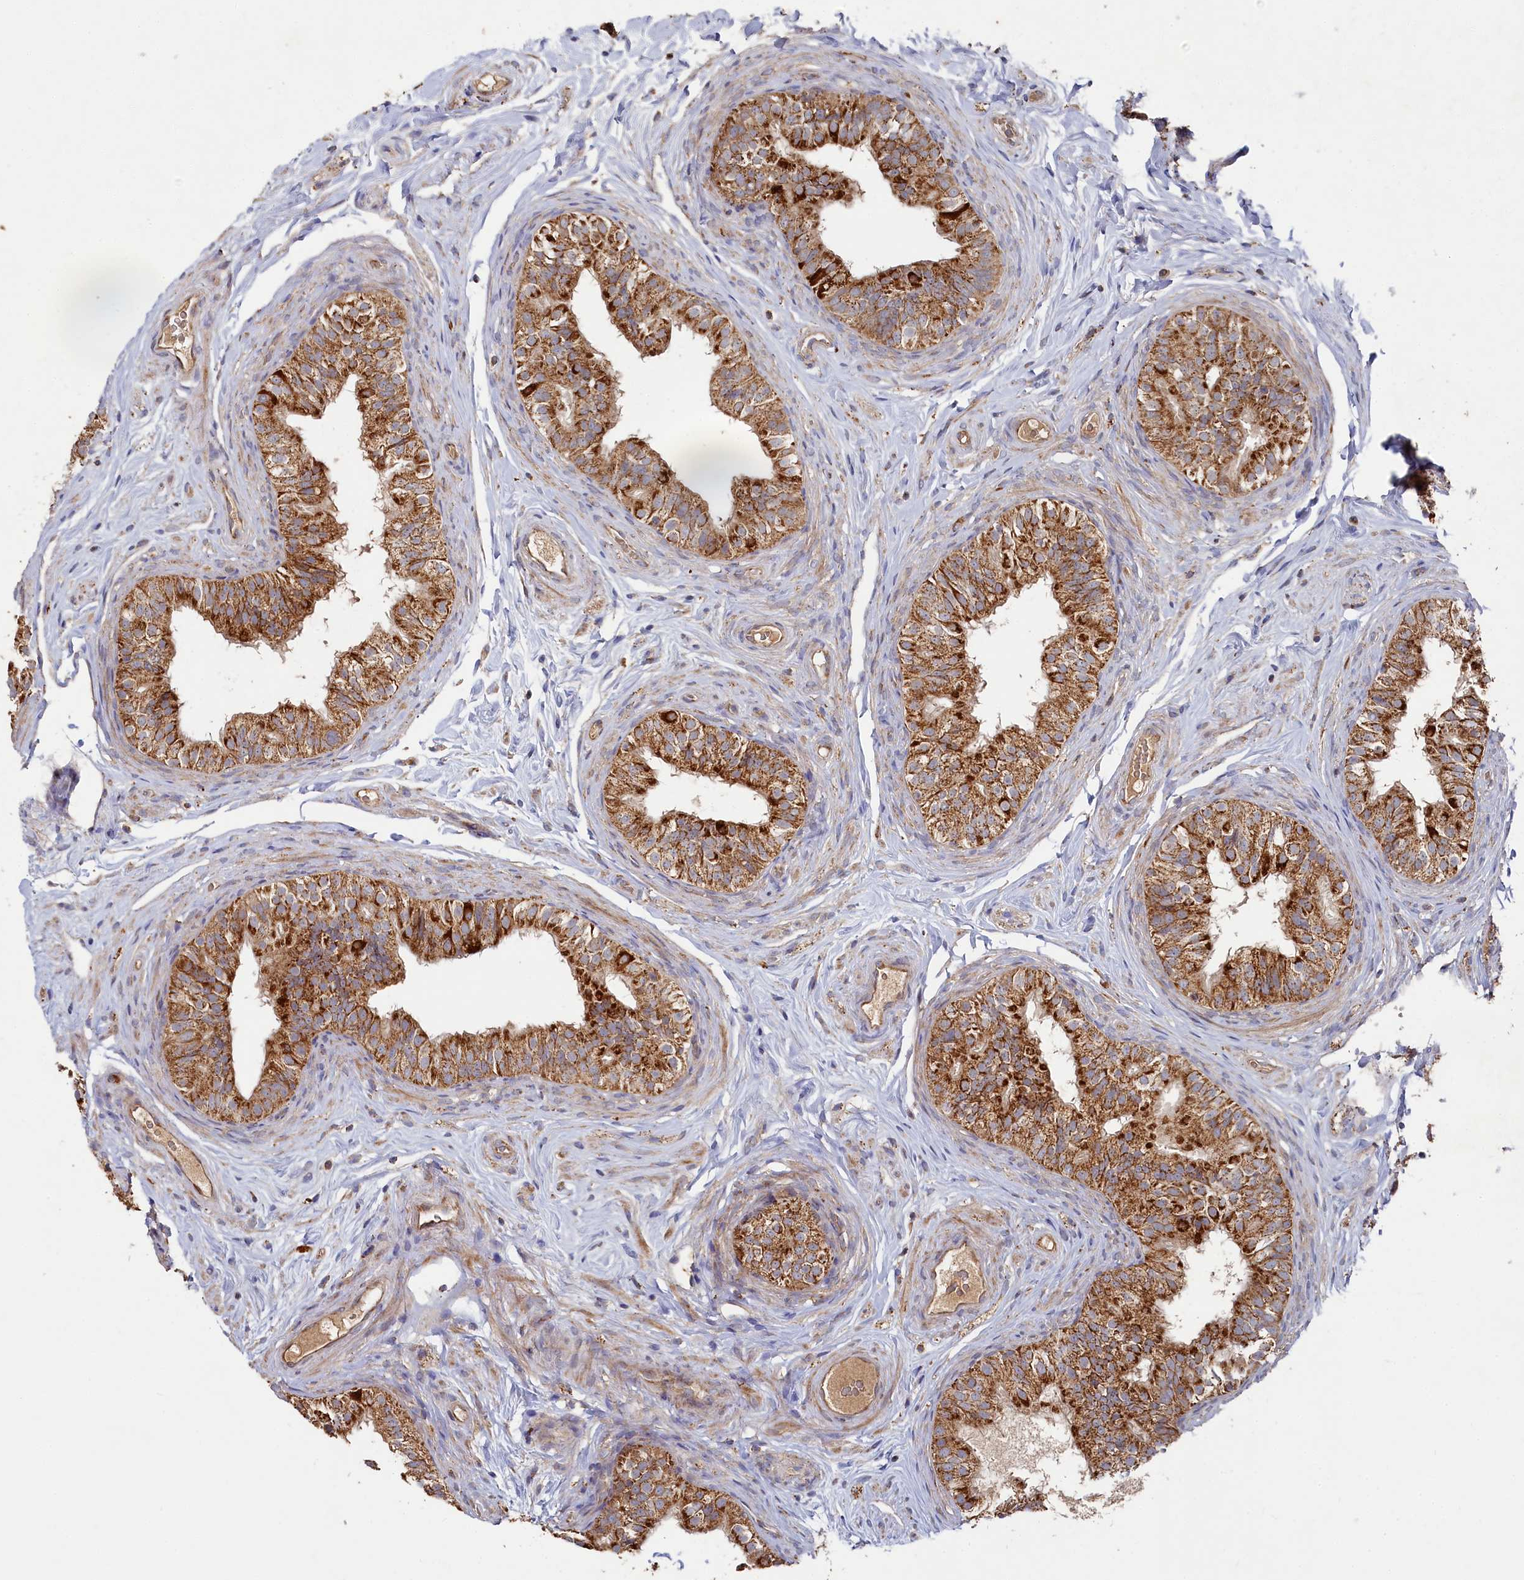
{"staining": {"intensity": "moderate", "quantity": ">75%", "location": "cytoplasmic/membranous"}, "tissue": "epididymis", "cell_type": "Glandular cells", "image_type": "normal", "snomed": [{"axis": "morphology", "description": "Normal tissue, NOS"}, {"axis": "topography", "description": "Epididymis"}], "caption": "A medium amount of moderate cytoplasmic/membranous expression is present in about >75% of glandular cells in unremarkable epididymis.", "gene": "HAUS2", "patient": {"sex": "male", "age": 49}}